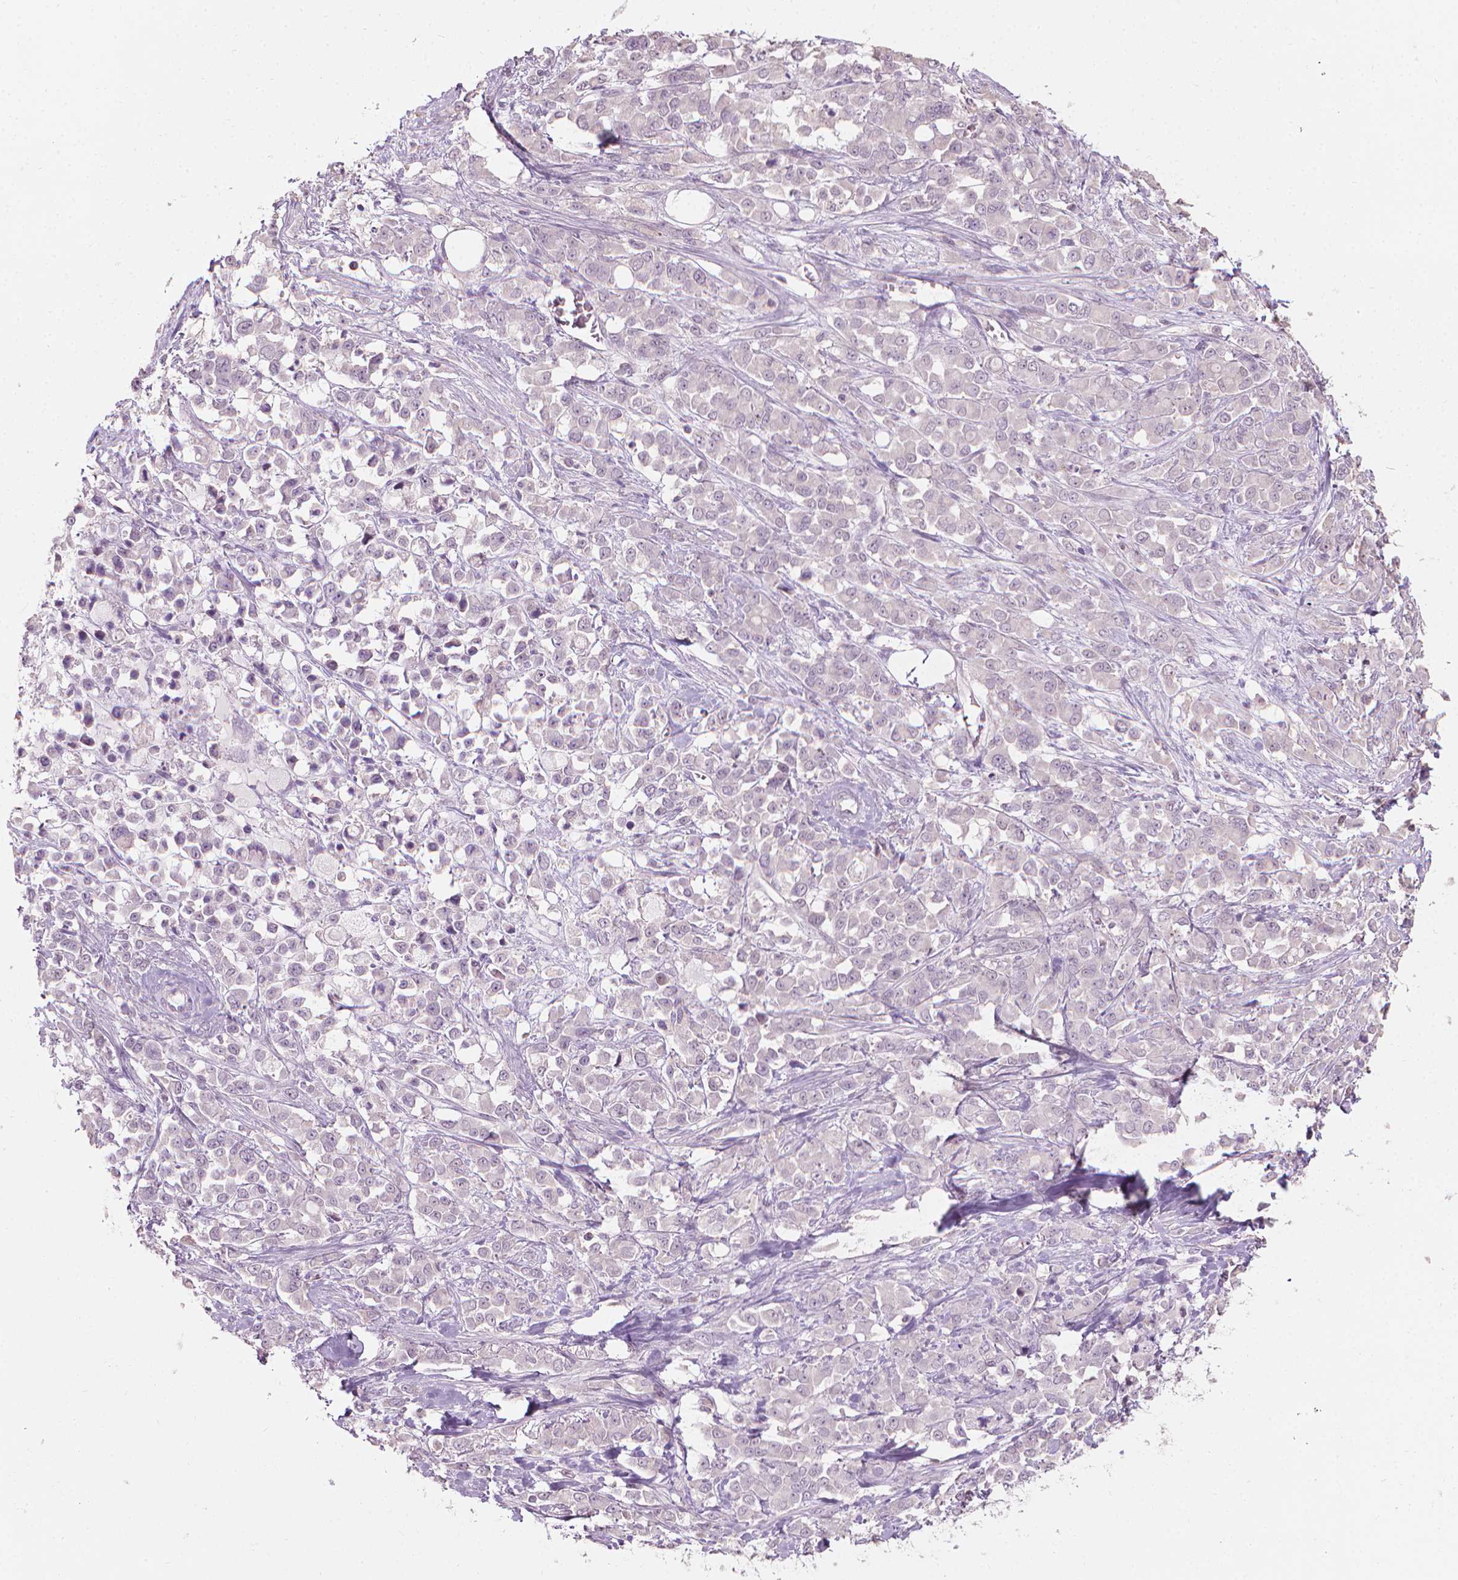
{"staining": {"intensity": "negative", "quantity": "none", "location": "none"}, "tissue": "stomach cancer", "cell_type": "Tumor cells", "image_type": "cancer", "snomed": [{"axis": "morphology", "description": "Adenocarcinoma, NOS"}, {"axis": "topography", "description": "Stomach"}], "caption": "IHC of human adenocarcinoma (stomach) shows no expression in tumor cells.", "gene": "SAXO2", "patient": {"sex": "female", "age": 76}}